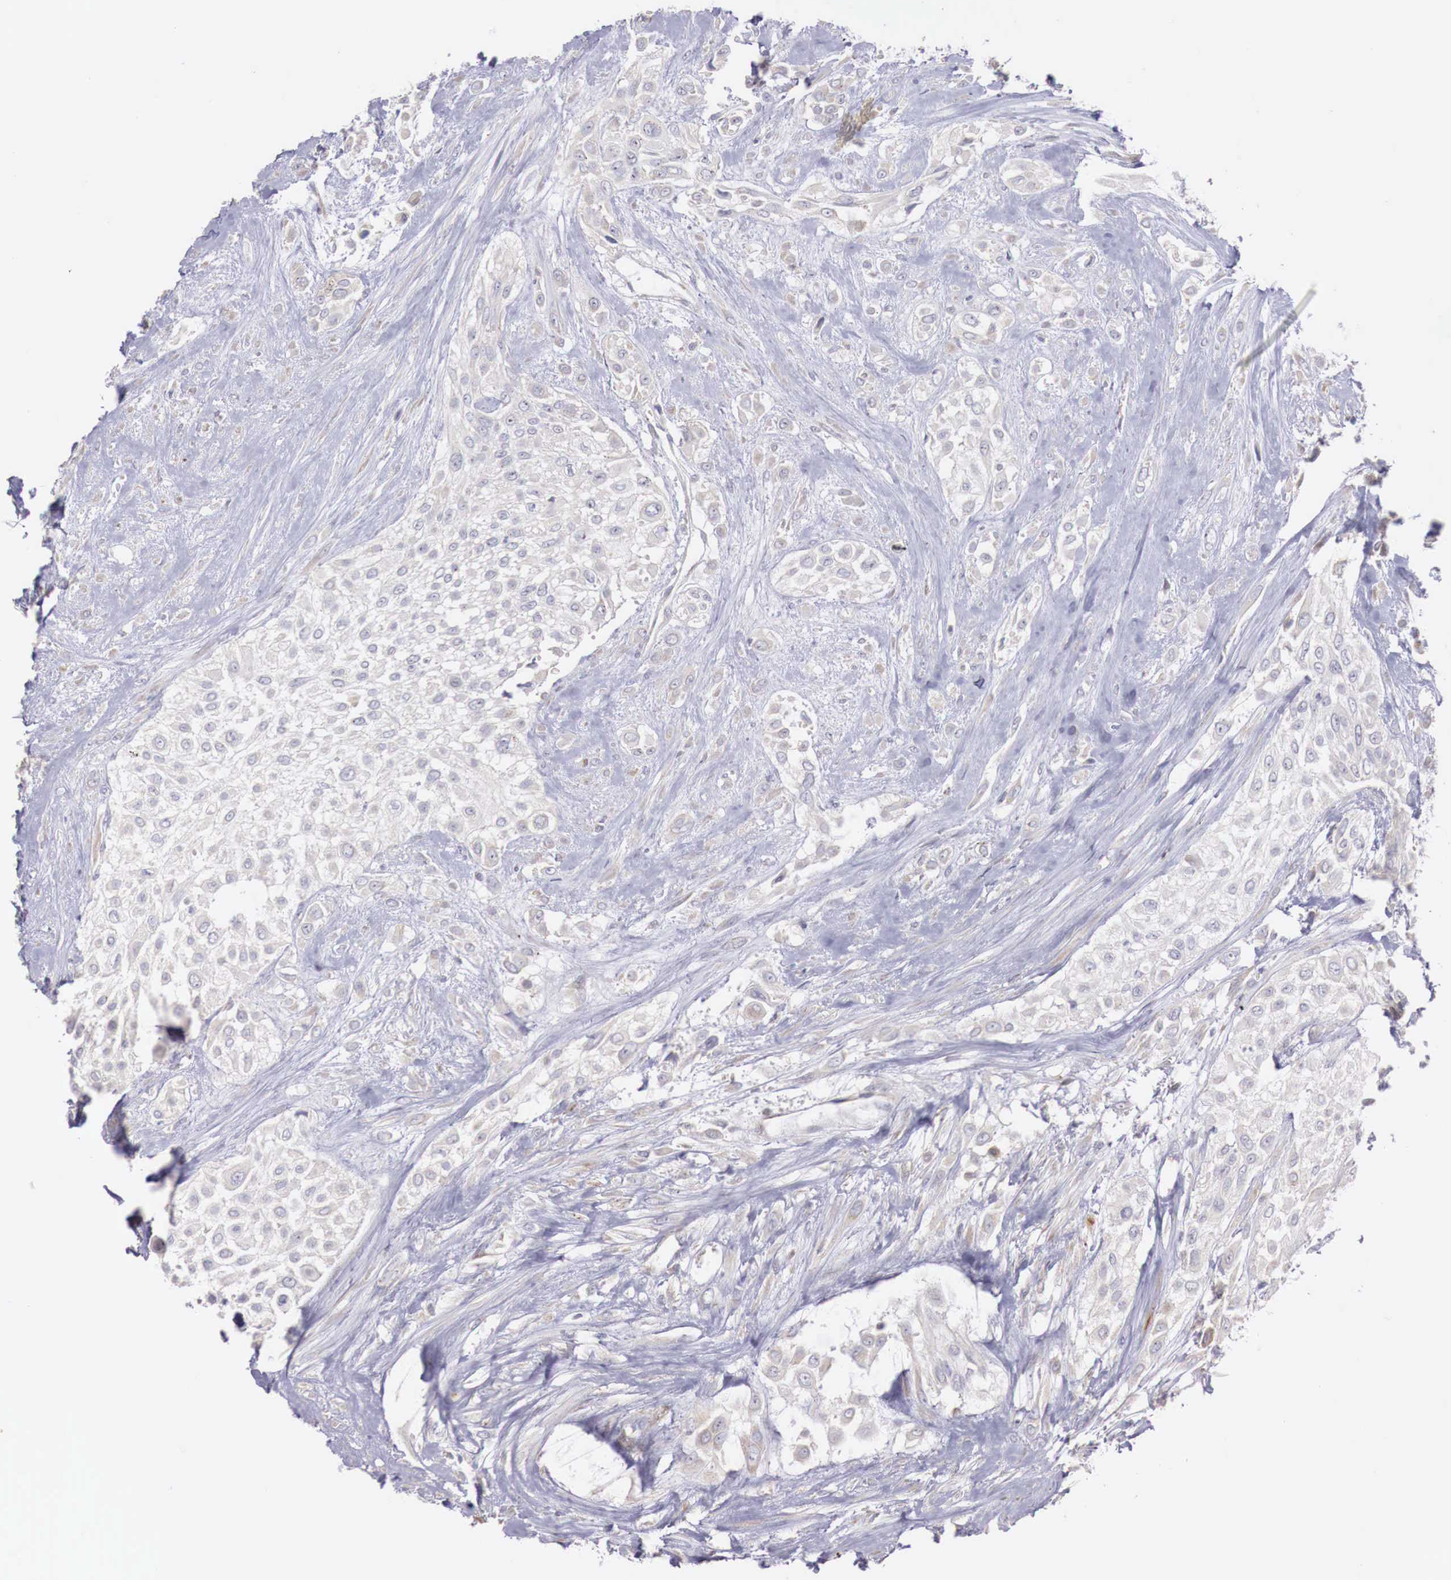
{"staining": {"intensity": "negative", "quantity": "none", "location": "none"}, "tissue": "urothelial cancer", "cell_type": "Tumor cells", "image_type": "cancer", "snomed": [{"axis": "morphology", "description": "Urothelial carcinoma, High grade"}, {"axis": "topography", "description": "Urinary bladder"}], "caption": "An IHC histopathology image of urothelial cancer is shown. There is no staining in tumor cells of urothelial cancer. (DAB immunohistochemistry with hematoxylin counter stain).", "gene": "CLCN5", "patient": {"sex": "male", "age": 57}}